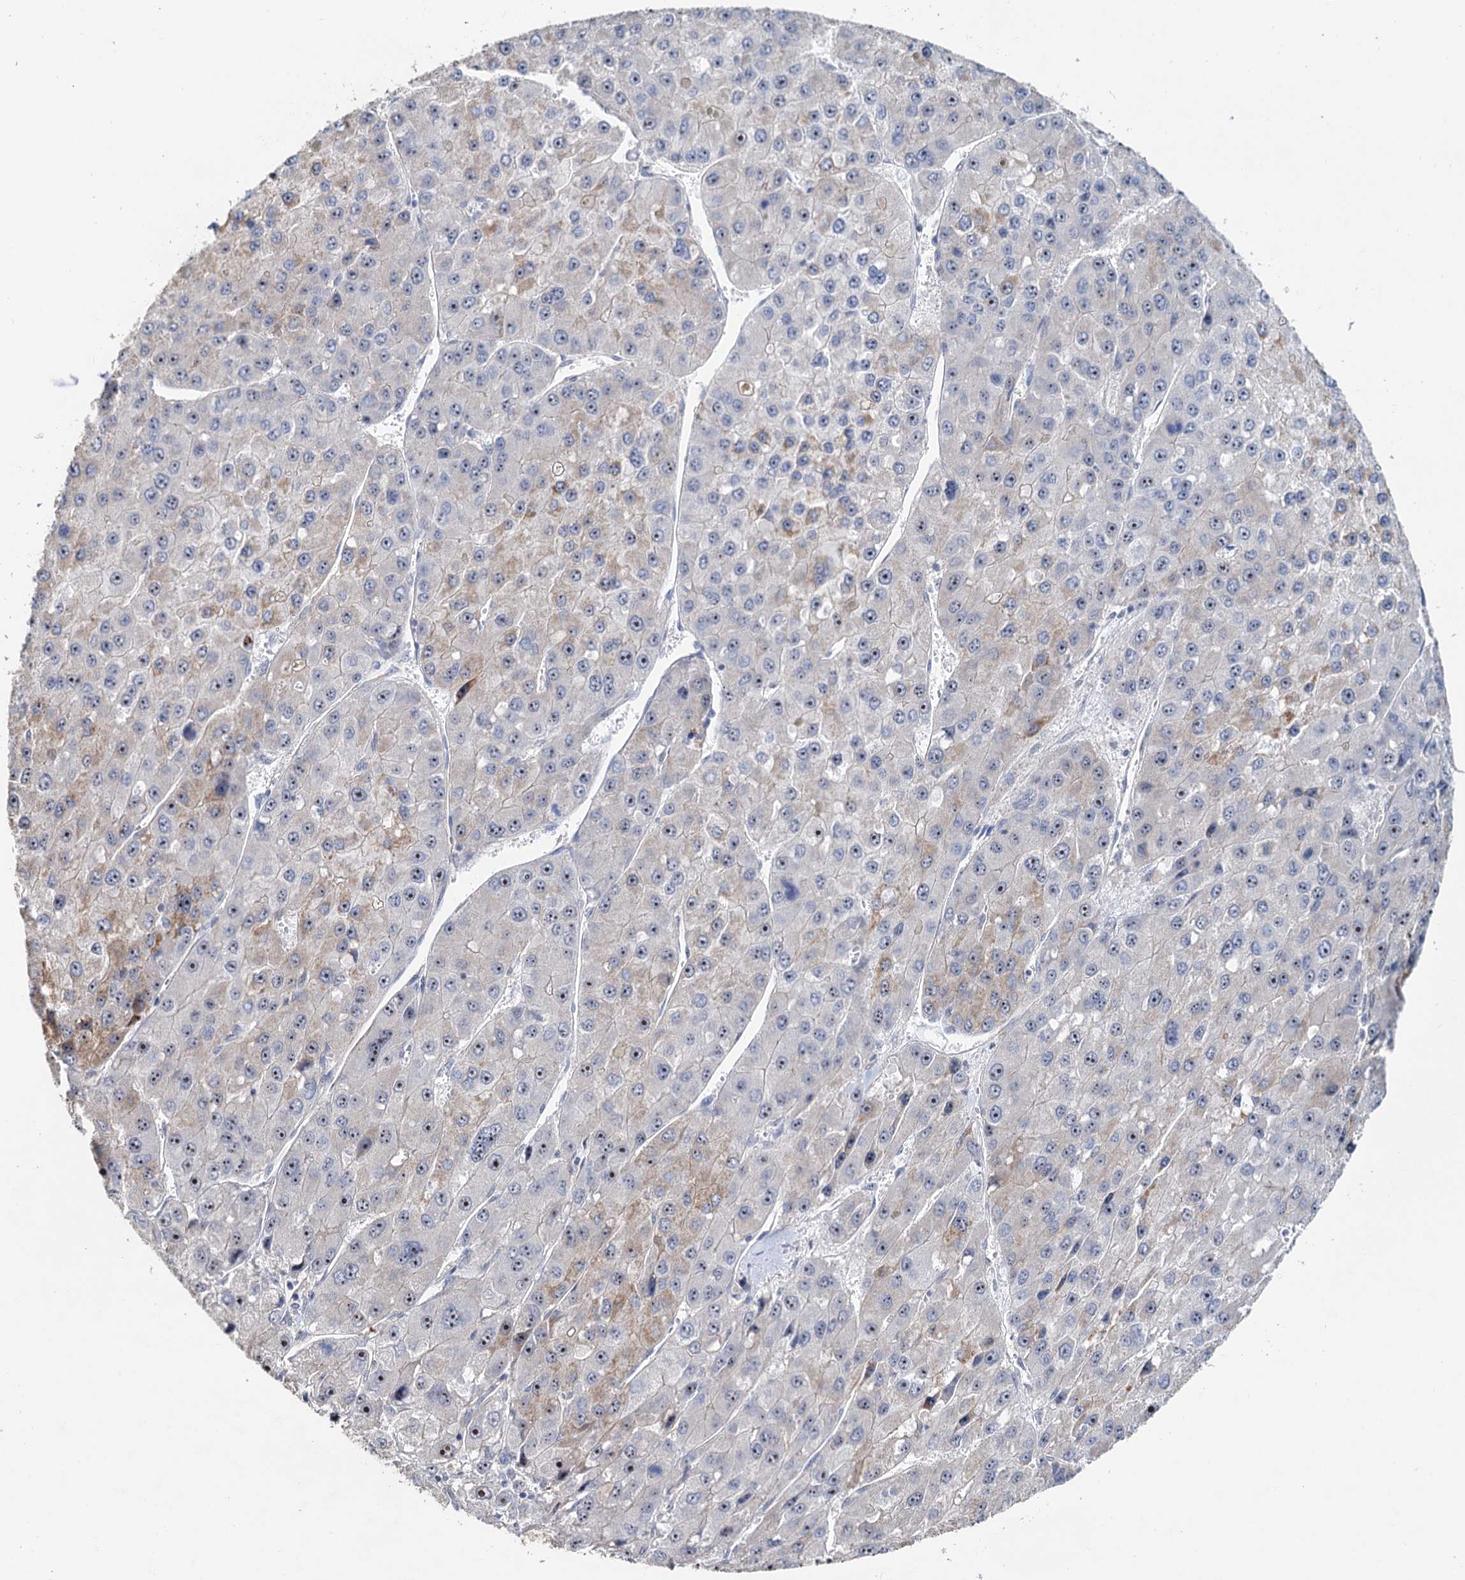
{"staining": {"intensity": "moderate", "quantity": "<25%", "location": "nuclear"}, "tissue": "liver cancer", "cell_type": "Tumor cells", "image_type": "cancer", "snomed": [{"axis": "morphology", "description": "Carcinoma, Hepatocellular, NOS"}, {"axis": "topography", "description": "Liver"}], "caption": "Human hepatocellular carcinoma (liver) stained with a brown dye displays moderate nuclear positive staining in approximately <25% of tumor cells.", "gene": "C2CD3", "patient": {"sex": "female", "age": 73}}